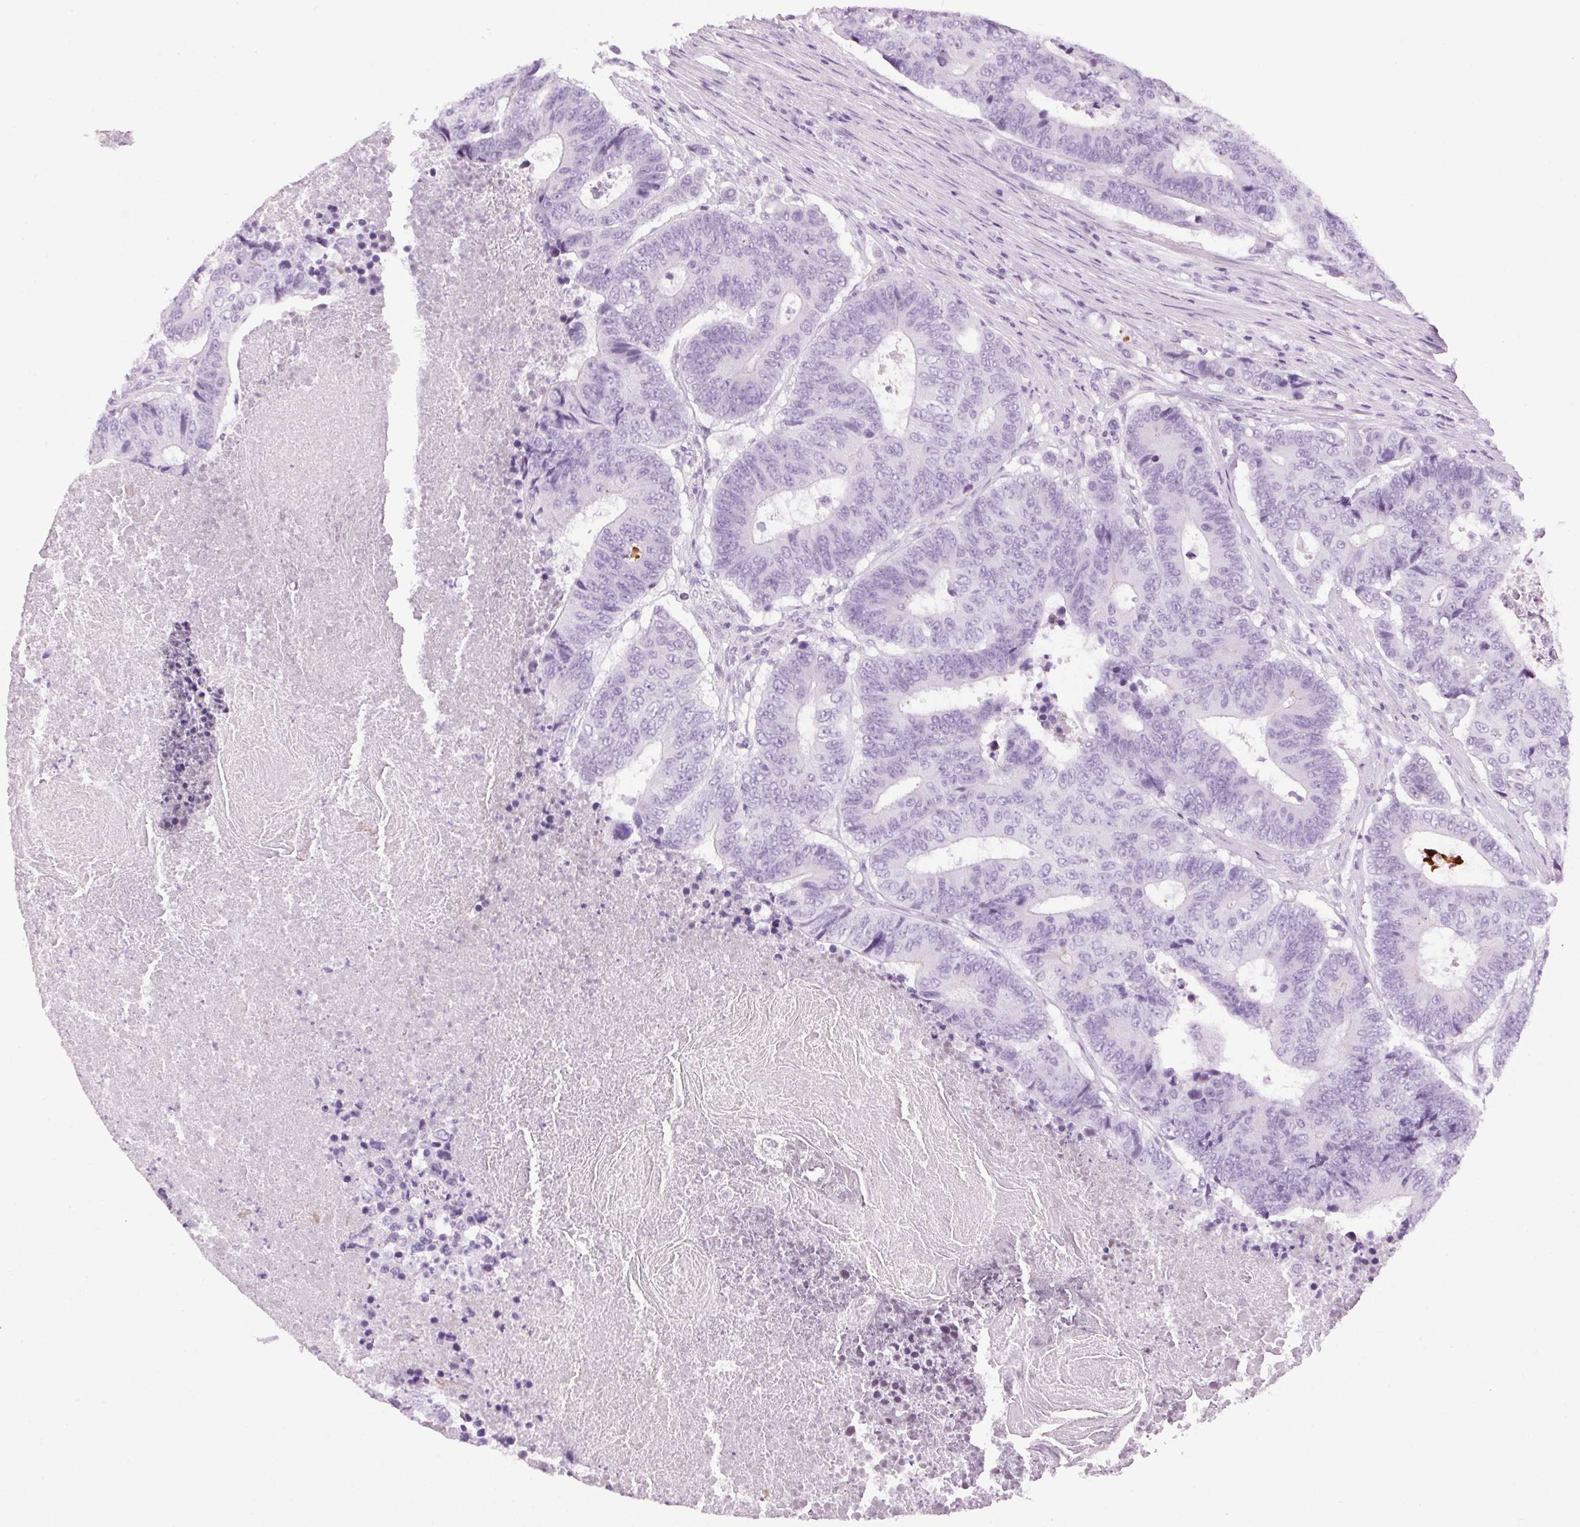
{"staining": {"intensity": "negative", "quantity": "none", "location": "none"}, "tissue": "colorectal cancer", "cell_type": "Tumor cells", "image_type": "cancer", "snomed": [{"axis": "morphology", "description": "Adenocarcinoma, NOS"}, {"axis": "topography", "description": "Colon"}], "caption": "Tumor cells show no significant protein staining in colorectal cancer (adenocarcinoma).", "gene": "TMEM88B", "patient": {"sex": "female", "age": 48}}